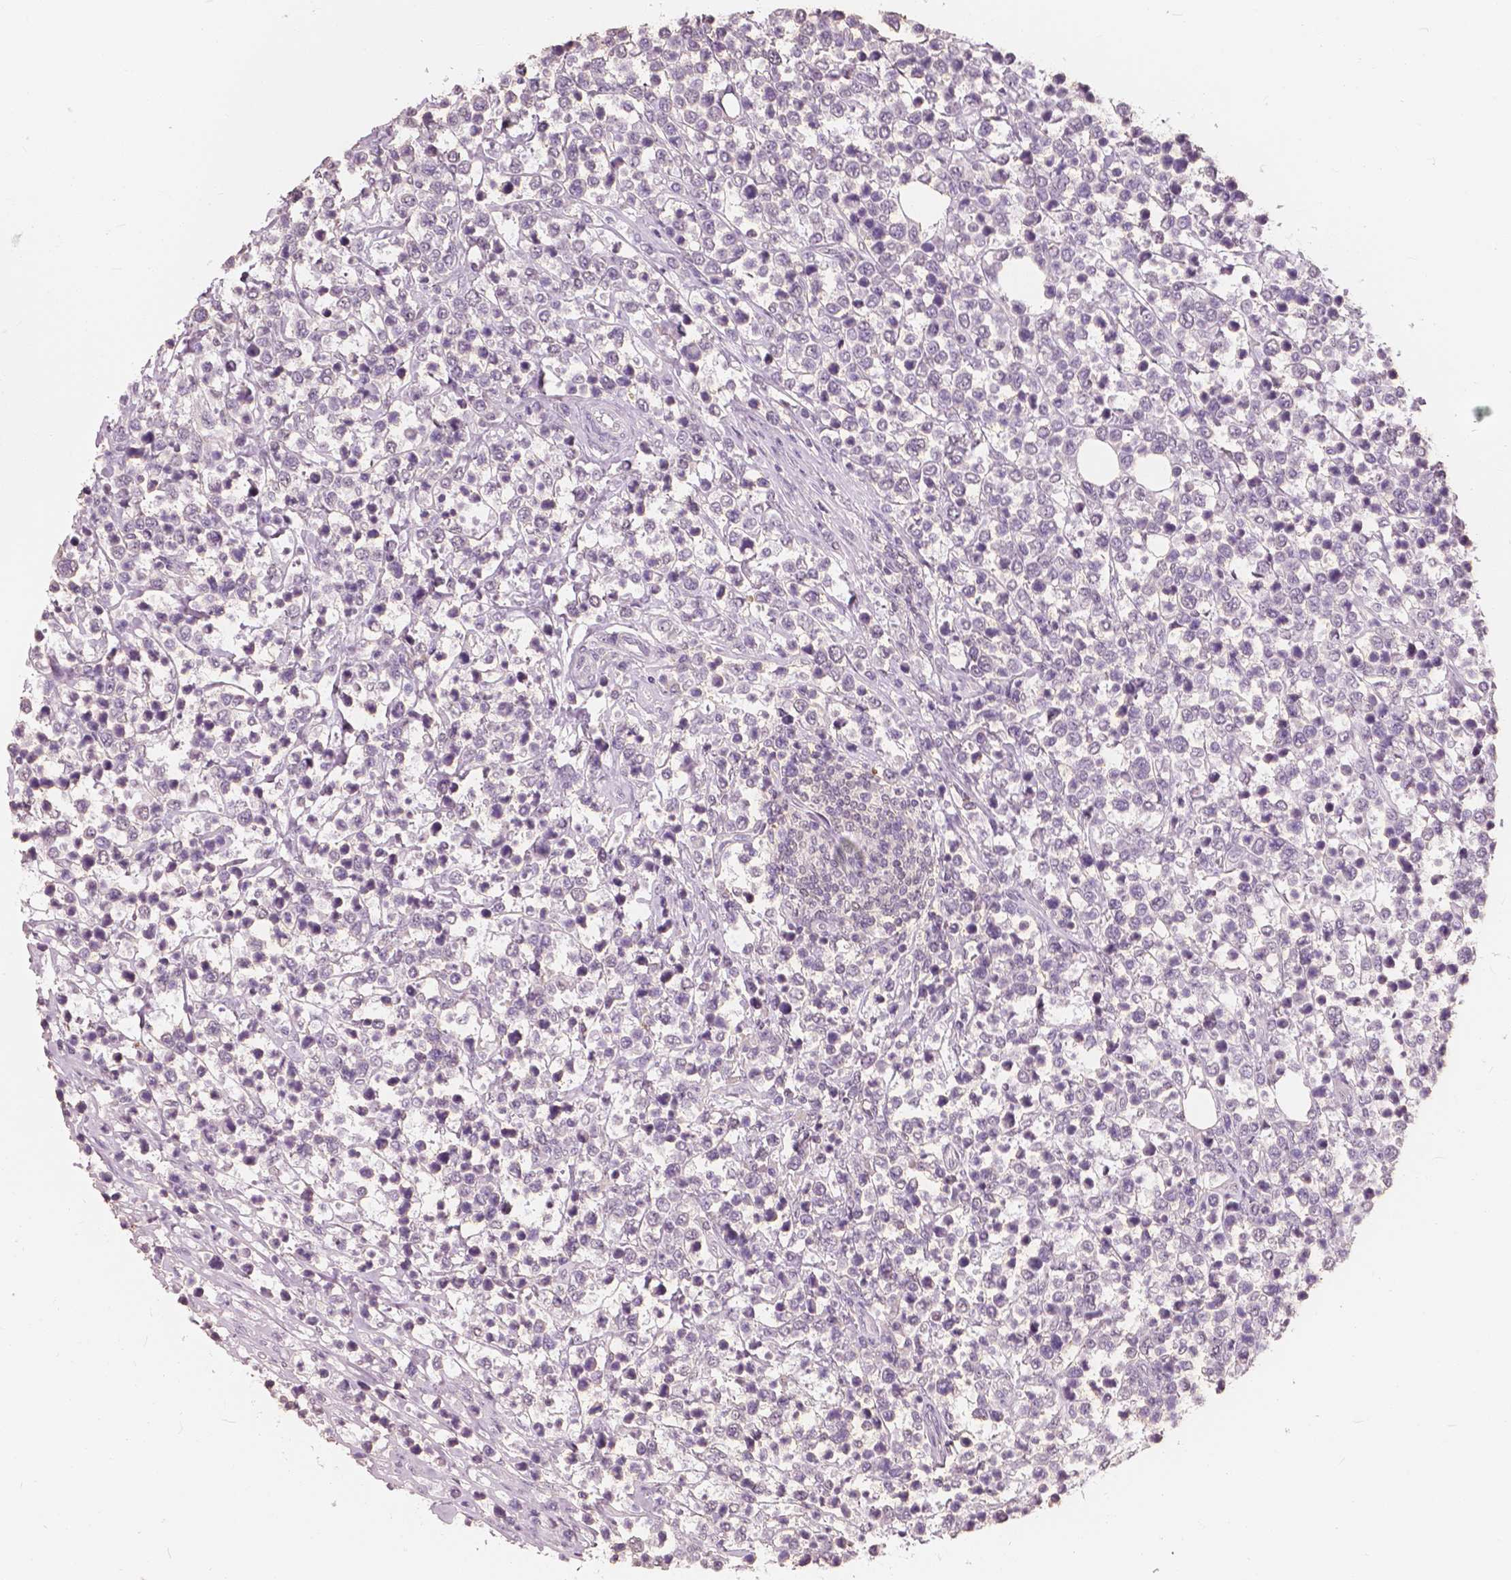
{"staining": {"intensity": "negative", "quantity": "none", "location": "none"}, "tissue": "lymphoma", "cell_type": "Tumor cells", "image_type": "cancer", "snomed": [{"axis": "morphology", "description": "Malignant lymphoma, non-Hodgkin's type, High grade"}, {"axis": "topography", "description": "Soft tissue"}], "caption": "An image of lymphoma stained for a protein demonstrates no brown staining in tumor cells.", "gene": "SAT2", "patient": {"sex": "female", "age": 56}}